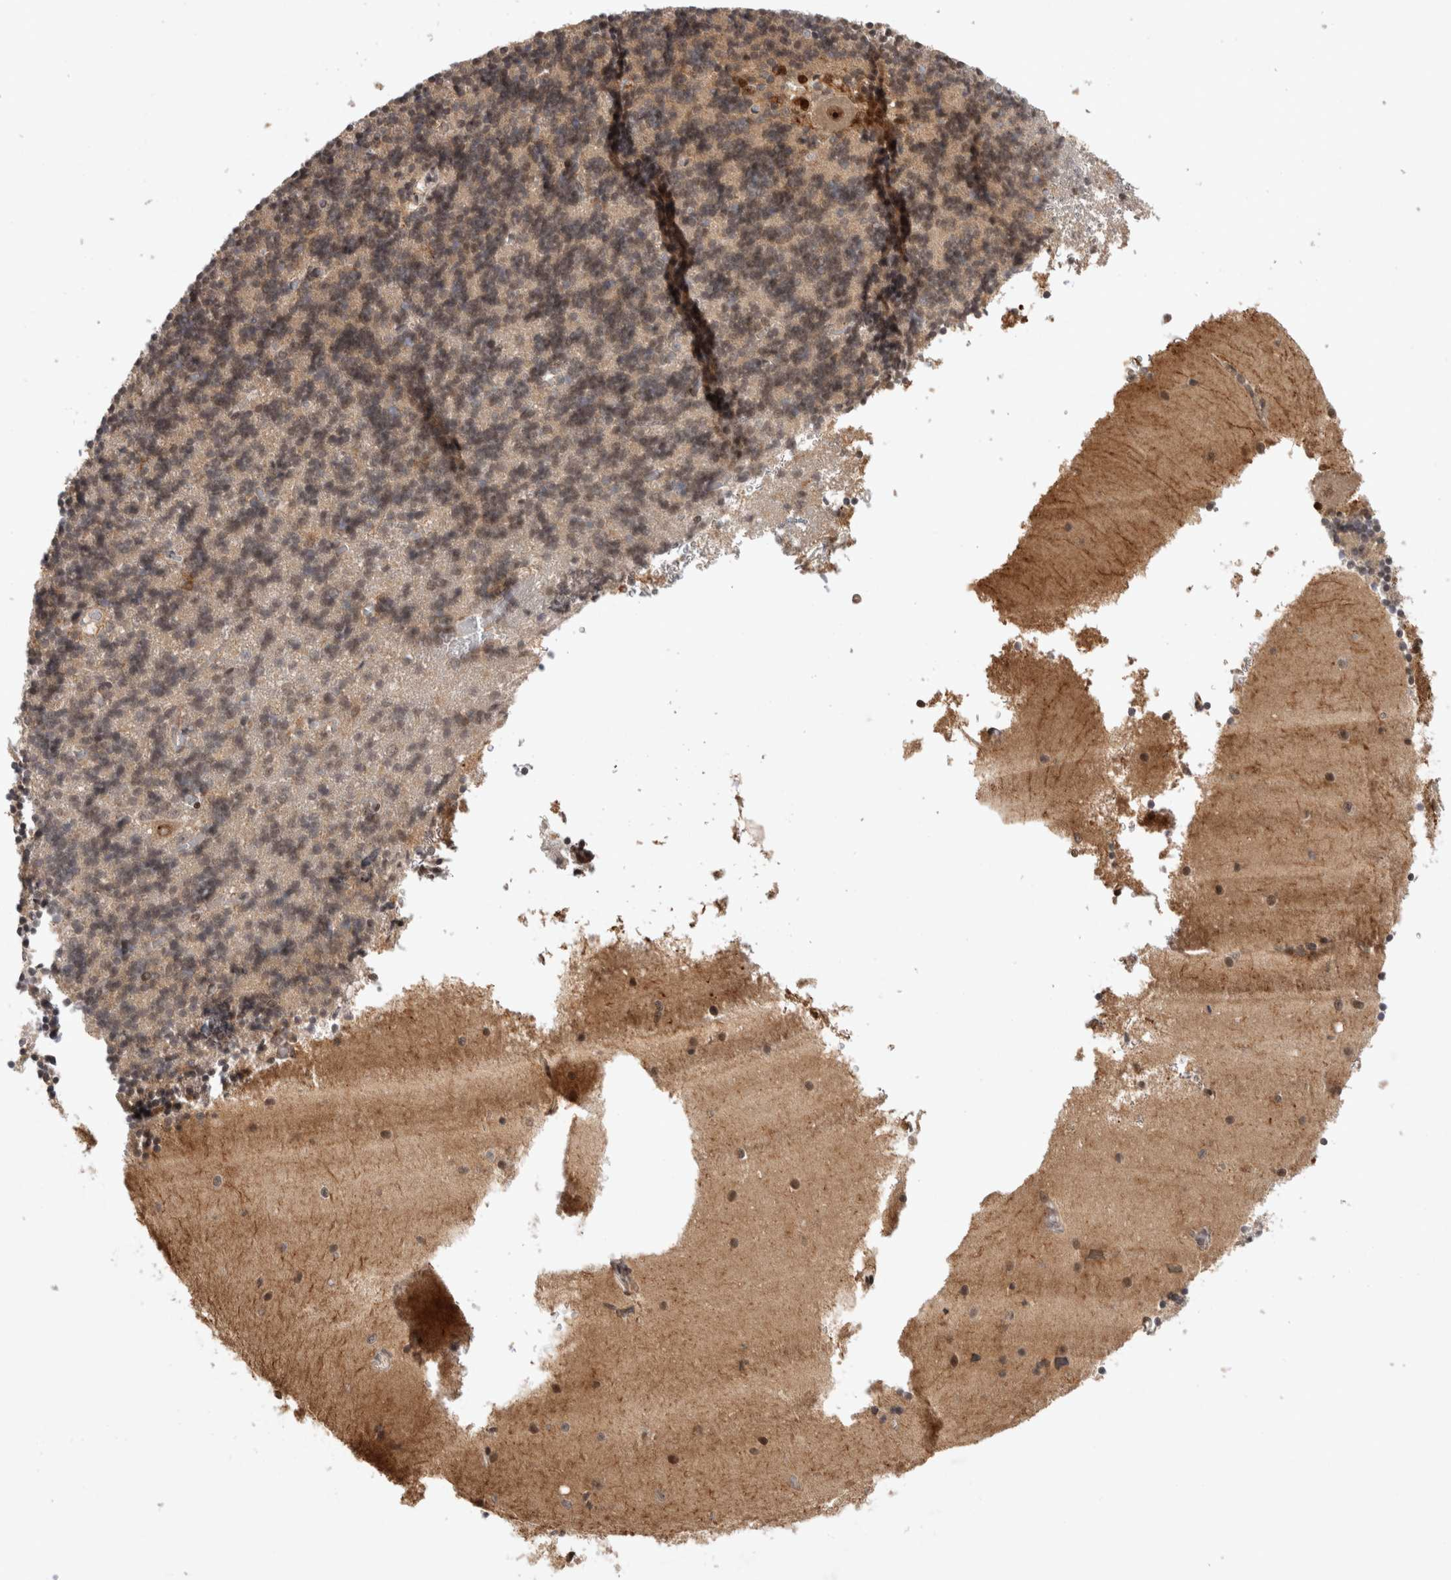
{"staining": {"intensity": "weak", "quantity": ">75%", "location": "nuclear"}, "tissue": "cerebellum", "cell_type": "Cells in granular layer", "image_type": "normal", "snomed": [{"axis": "morphology", "description": "Normal tissue, NOS"}, {"axis": "topography", "description": "Cerebellum"}], "caption": "Immunohistochemistry (IHC) photomicrograph of unremarkable human cerebellum stained for a protein (brown), which shows low levels of weak nuclear expression in approximately >75% of cells in granular layer.", "gene": "HESX1", "patient": {"sex": "male", "age": 37}}